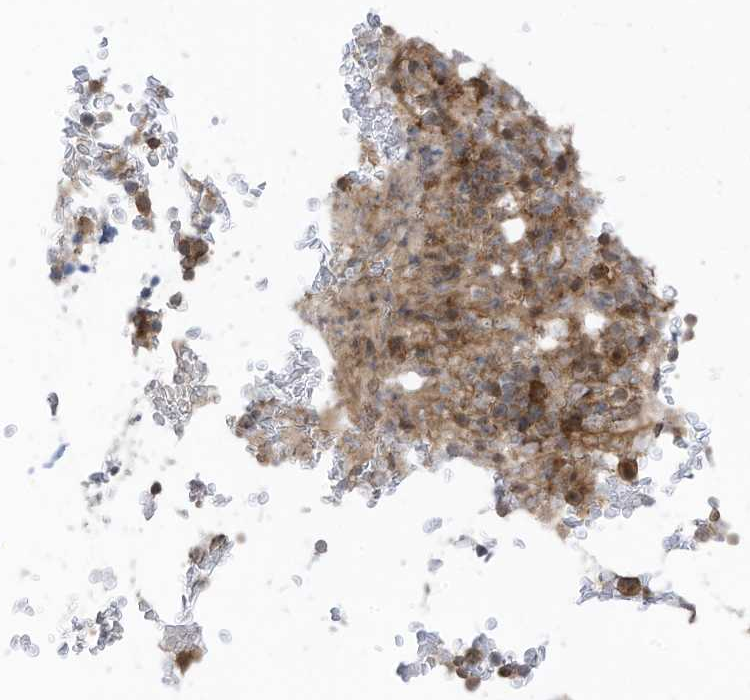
{"staining": {"intensity": "moderate", "quantity": "25%-75%", "location": "cytoplasmic/membranous"}, "tissue": "bone marrow", "cell_type": "Hematopoietic cells", "image_type": "normal", "snomed": [{"axis": "morphology", "description": "Normal tissue, NOS"}, {"axis": "topography", "description": "Bone marrow"}], "caption": "Immunohistochemistry of unremarkable bone marrow demonstrates medium levels of moderate cytoplasmic/membranous expression in about 25%-75% of hematopoietic cells. The protein is stained brown, and the nuclei are stained in blue (DAB (3,3'-diaminobenzidine) IHC with brightfield microscopy, high magnification).", "gene": "REPS1", "patient": {"sex": "male", "age": 58}}